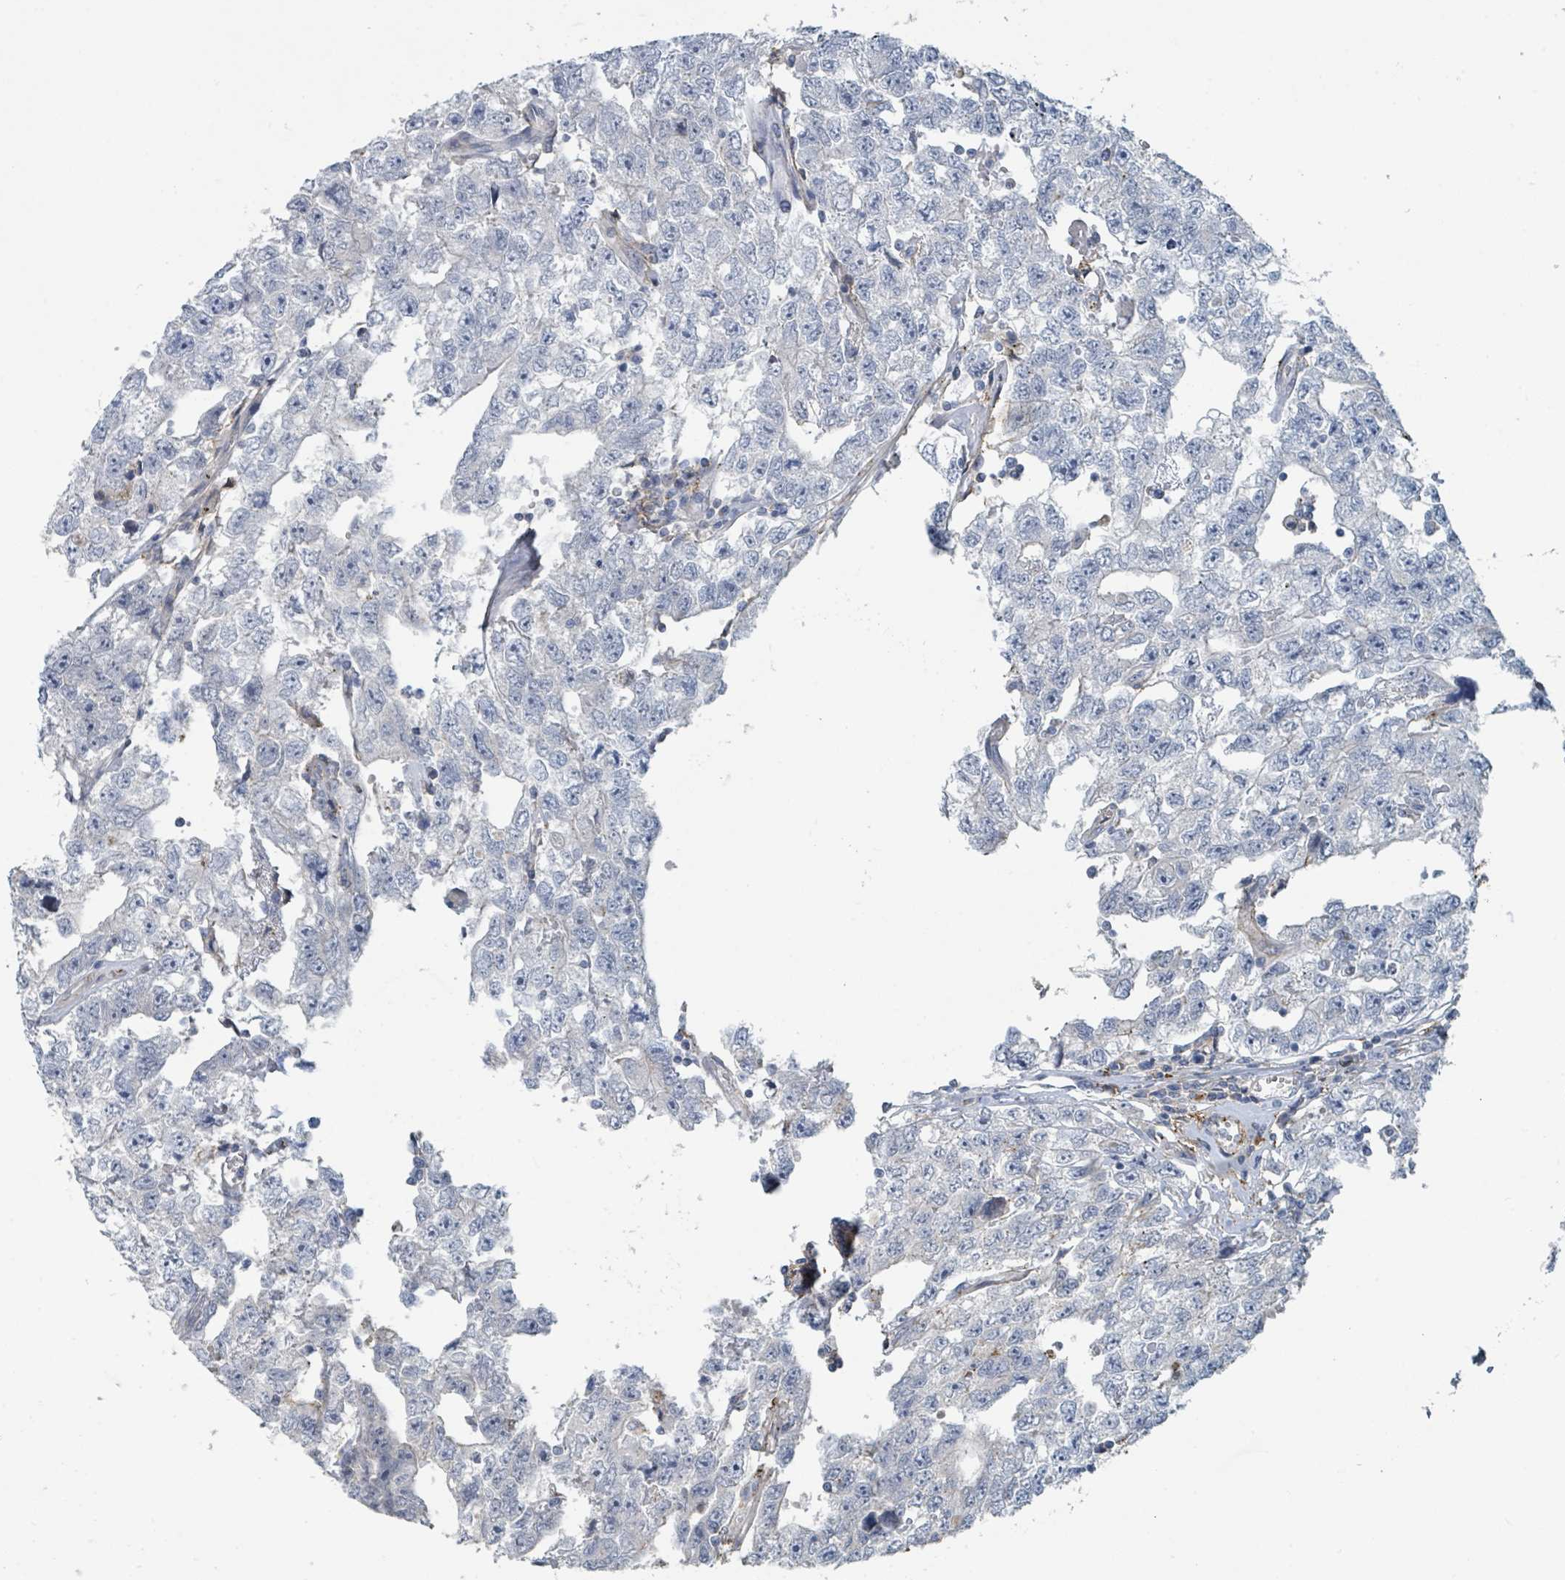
{"staining": {"intensity": "negative", "quantity": "none", "location": "none"}, "tissue": "testis cancer", "cell_type": "Tumor cells", "image_type": "cancer", "snomed": [{"axis": "morphology", "description": "Carcinoma, Embryonal, NOS"}, {"axis": "topography", "description": "Testis"}], "caption": "This is a micrograph of IHC staining of embryonal carcinoma (testis), which shows no staining in tumor cells.", "gene": "LRRC42", "patient": {"sex": "male", "age": 22}}